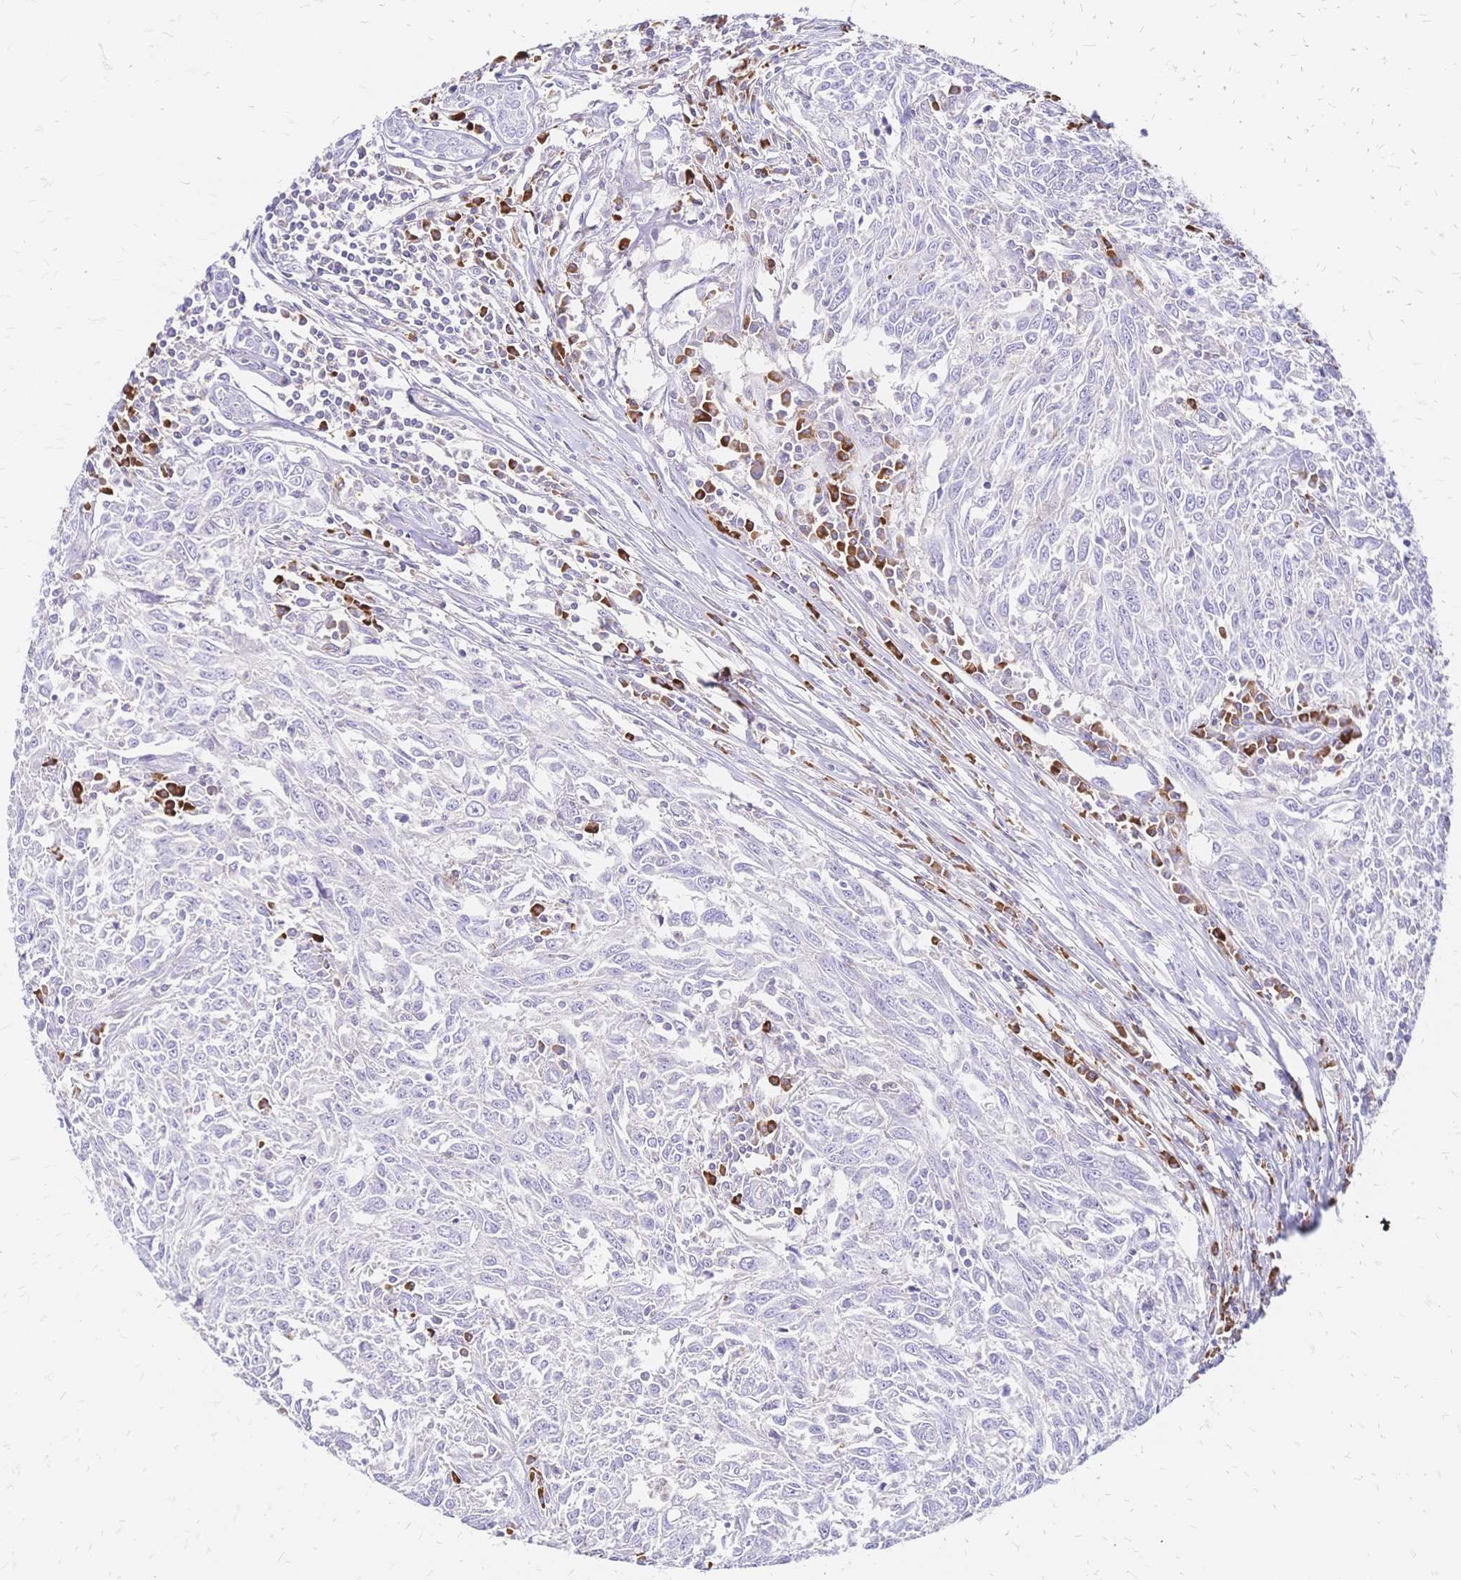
{"staining": {"intensity": "negative", "quantity": "none", "location": "none"}, "tissue": "breast cancer", "cell_type": "Tumor cells", "image_type": "cancer", "snomed": [{"axis": "morphology", "description": "Duct carcinoma"}, {"axis": "topography", "description": "Breast"}], "caption": "This is an IHC micrograph of breast infiltrating ductal carcinoma. There is no expression in tumor cells.", "gene": "IL2RA", "patient": {"sex": "female", "age": 50}}